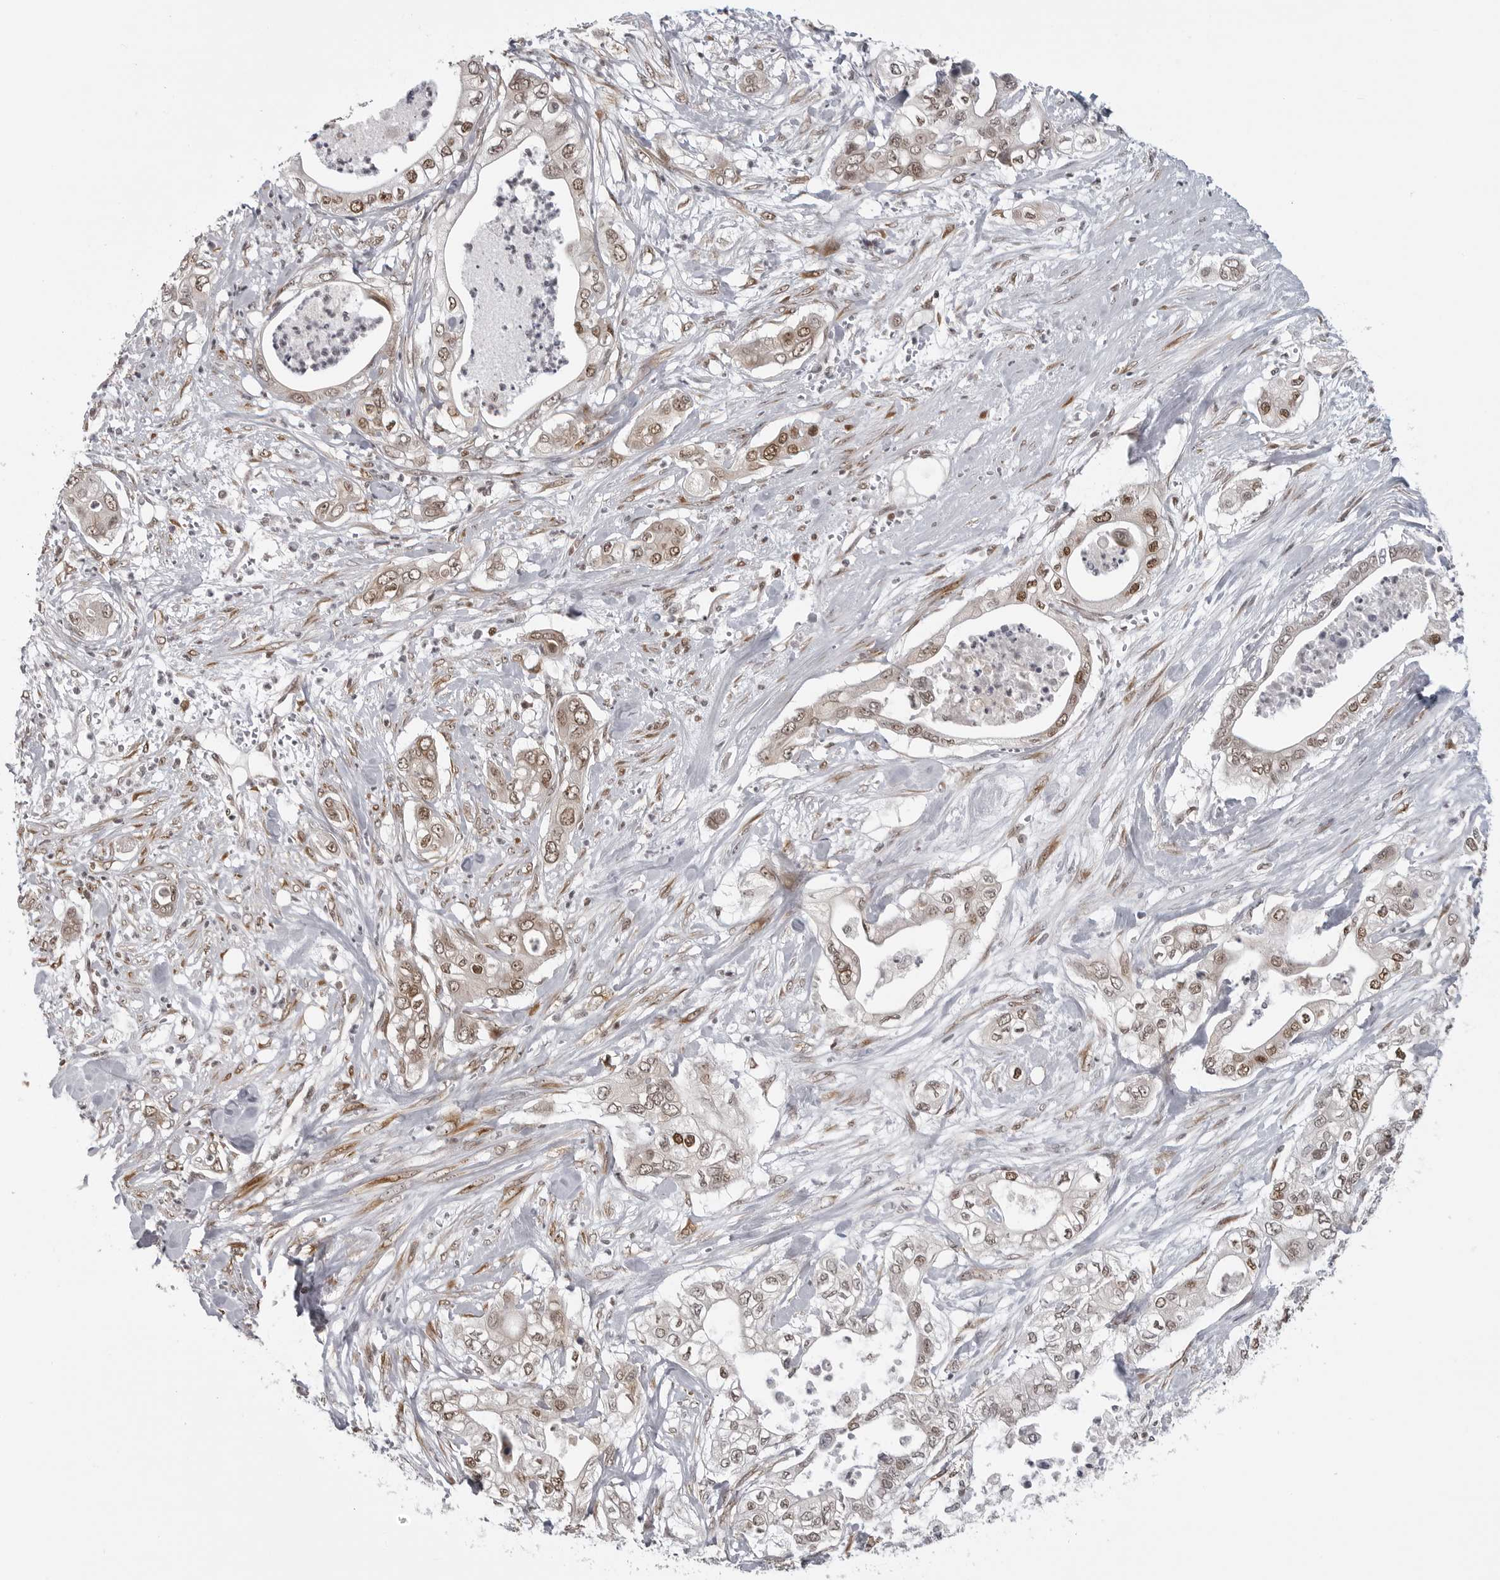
{"staining": {"intensity": "weak", "quantity": ">75%", "location": "nuclear"}, "tissue": "pancreatic cancer", "cell_type": "Tumor cells", "image_type": "cancer", "snomed": [{"axis": "morphology", "description": "Adenocarcinoma, NOS"}, {"axis": "topography", "description": "Pancreas"}], "caption": "An immunohistochemistry (IHC) photomicrograph of neoplastic tissue is shown. Protein staining in brown labels weak nuclear positivity in pancreatic adenocarcinoma within tumor cells.", "gene": "PRDM10", "patient": {"sex": "female", "age": 78}}